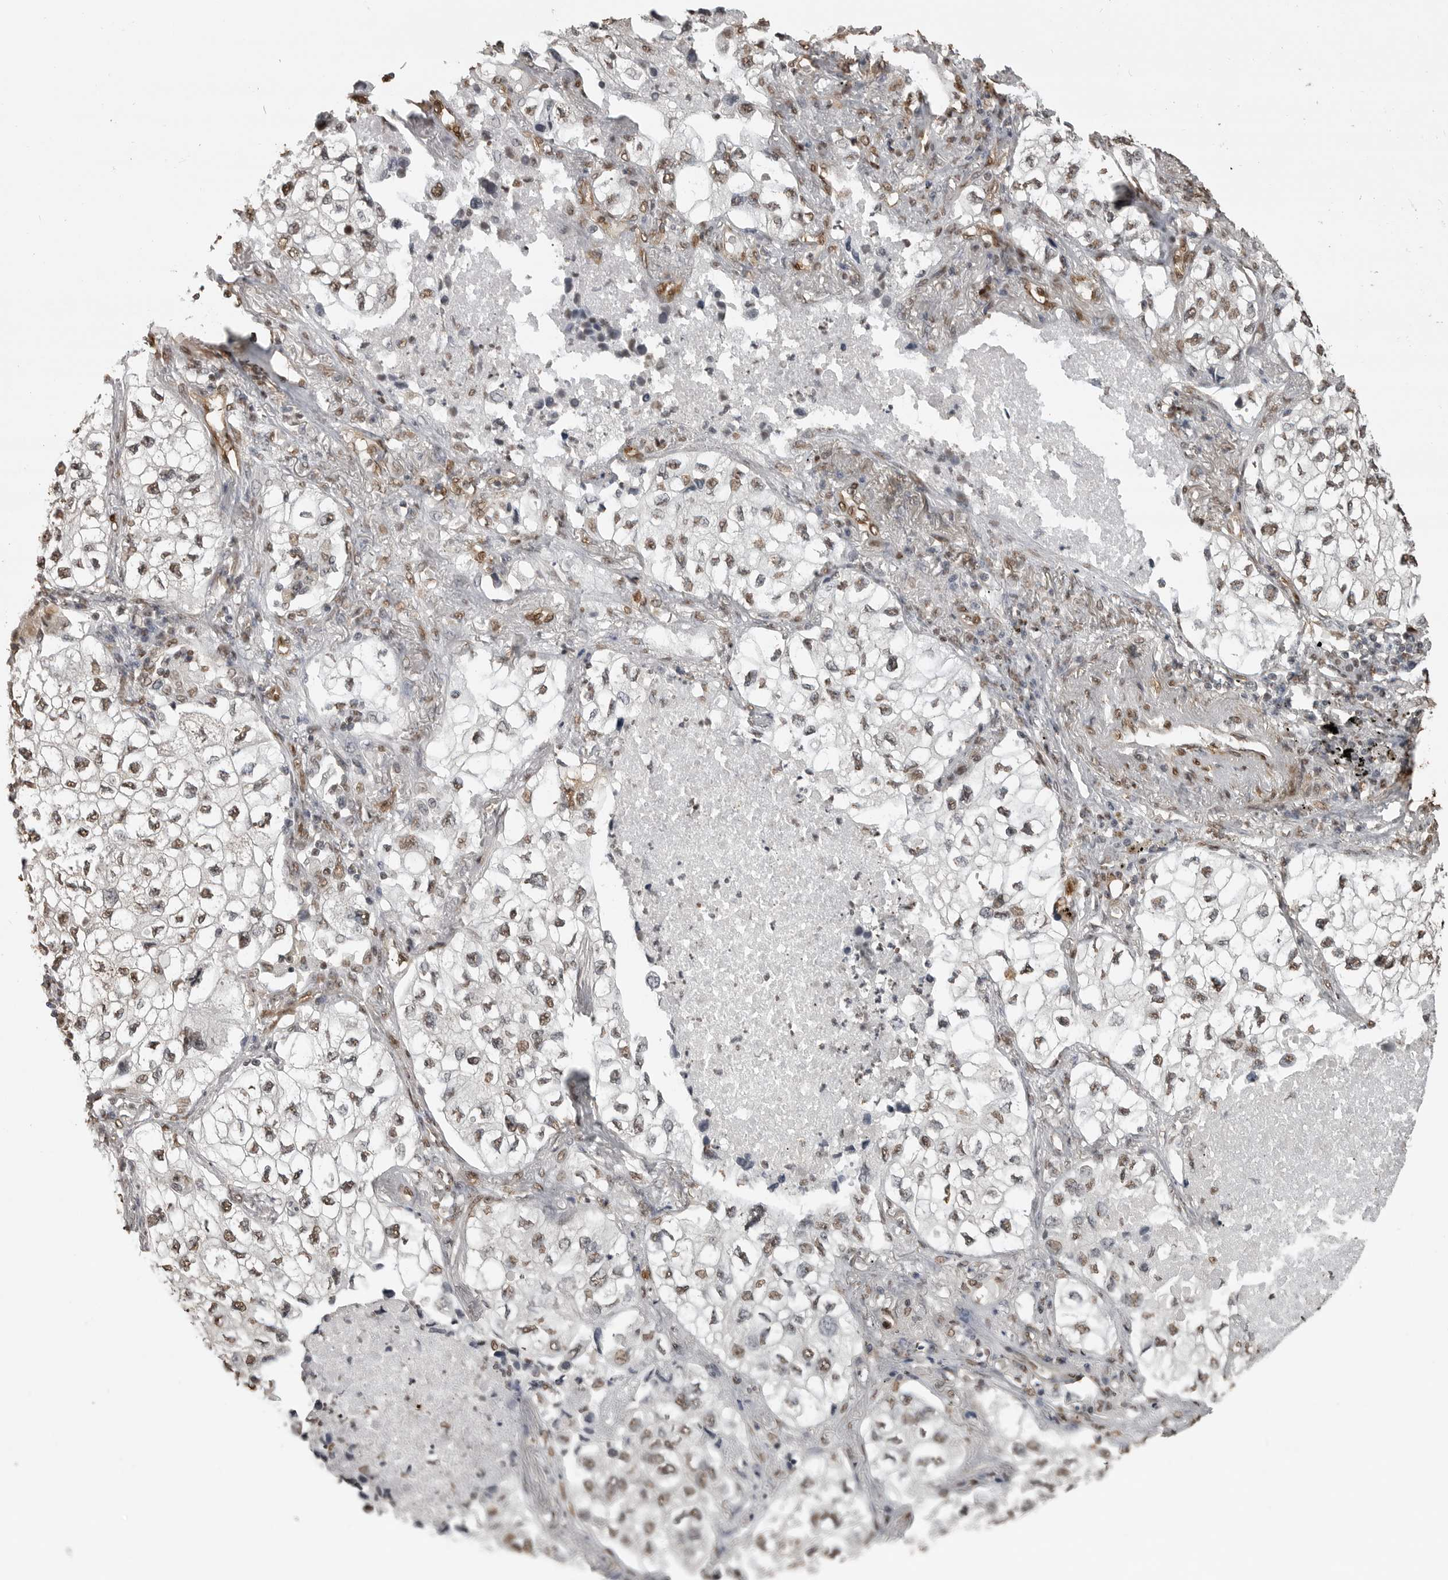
{"staining": {"intensity": "weak", "quantity": ">75%", "location": "nuclear"}, "tissue": "lung cancer", "cell_type": "Tumor cells", "image_type": "cancer", "snomed": [{"axis": "morphology", "description": "Adenocarcinoma, NOS"}, {"axis": "topography", "description": "Lung"}], "caption": "Lung adenocarcinoma stained with immunohistochemistry displays weak nuclear expression in about >75% of tumor cells.", "gene": "SMAD2", "patient": {"sex": "male", "age": 63}}